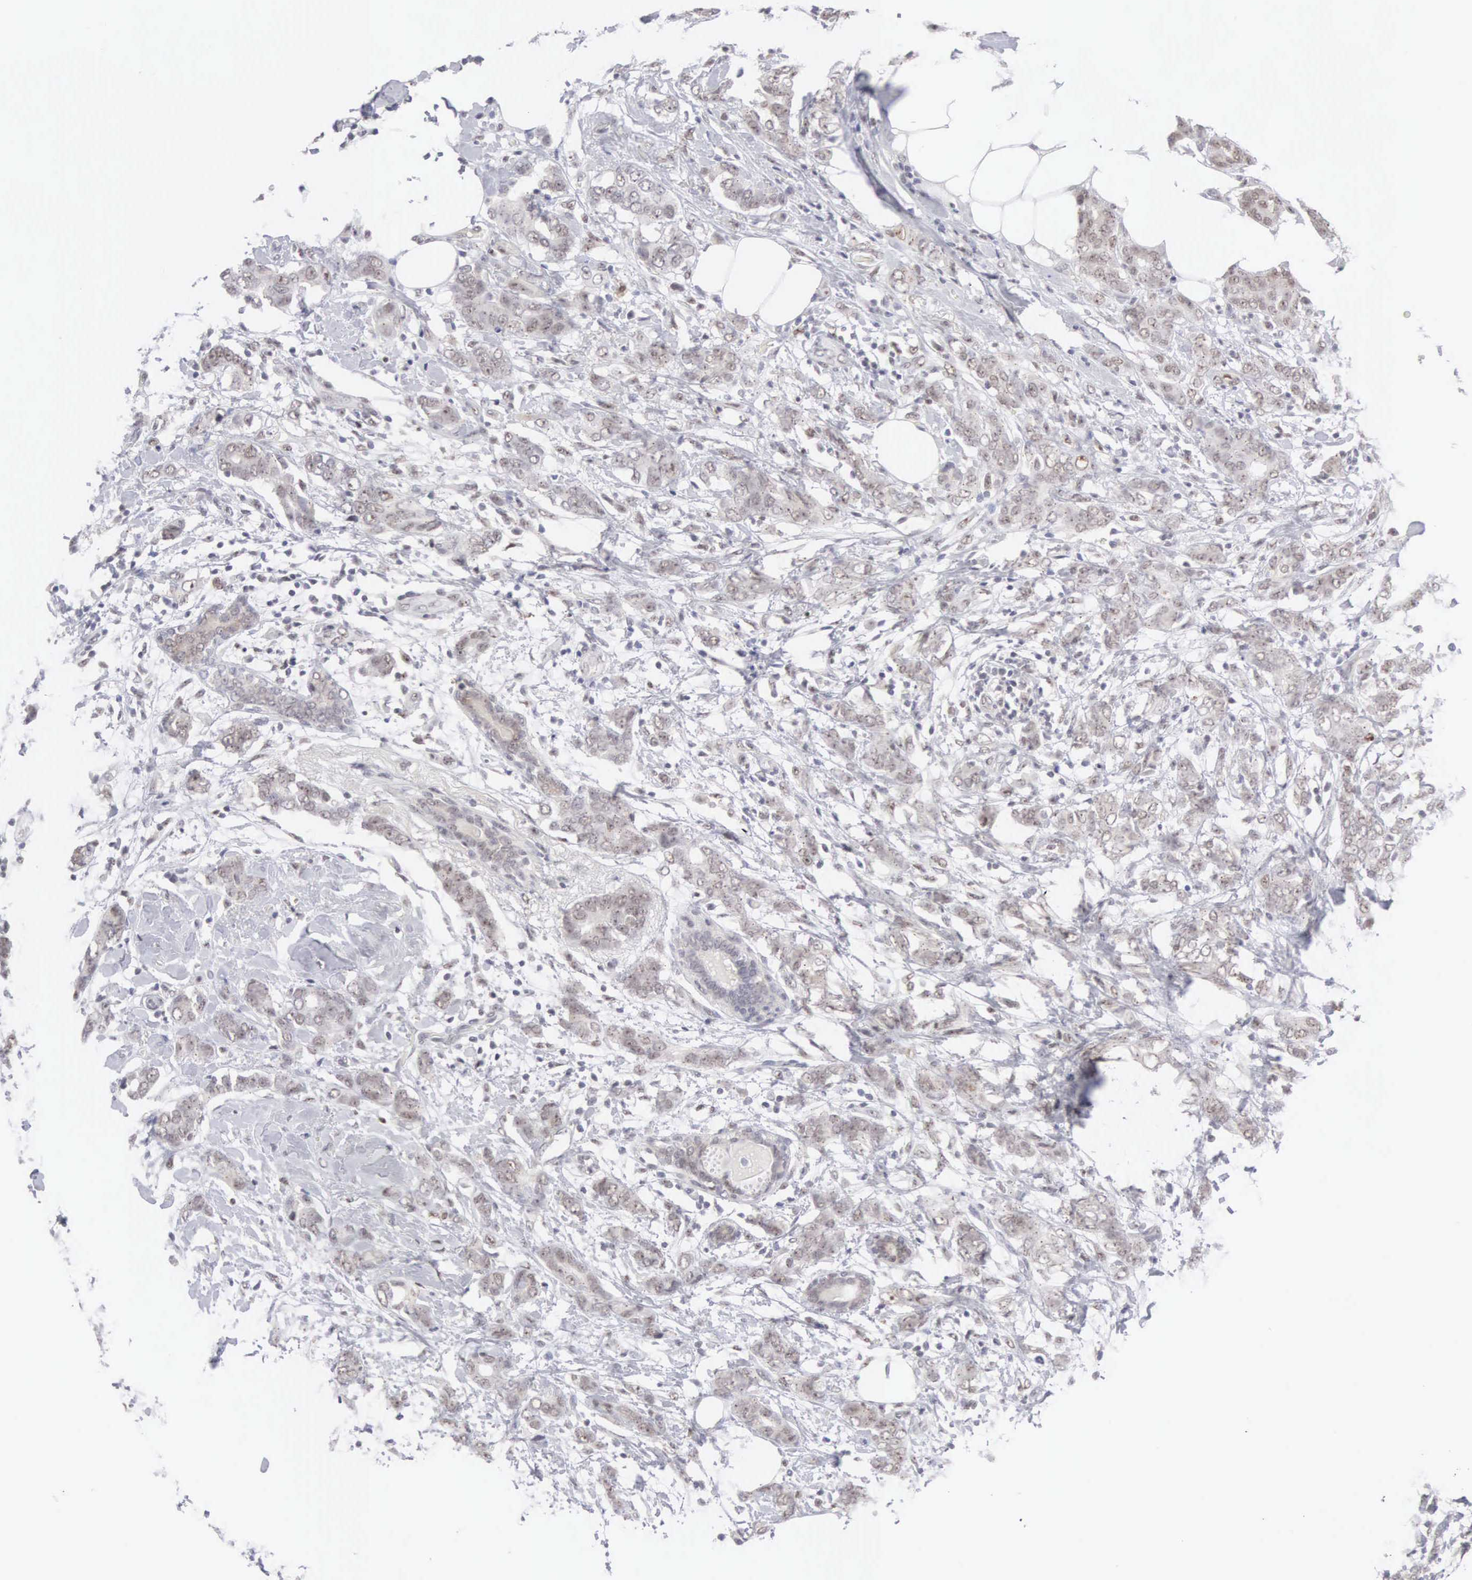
{"staining": {"intensity": "weak", "quantity": "25%-75%", "location": "cytoplasmic/membranous,nuclear"}, "tissue": "breast cancer", "cell_type": "Tumor cells", "image_type": "cancer", "snomed": [{"axis": "morphology", "description": "Duct carcinoma"}, {"axis": "topography", "description": "Breast"}], "caption": "Tumor cells show weak cytoplasmic/membranous and nuclear expression in approximately 25%-75% of cells in breast cancer.", "gene": "MNAT1", "patient": {"sex": "female", "age": 53}}